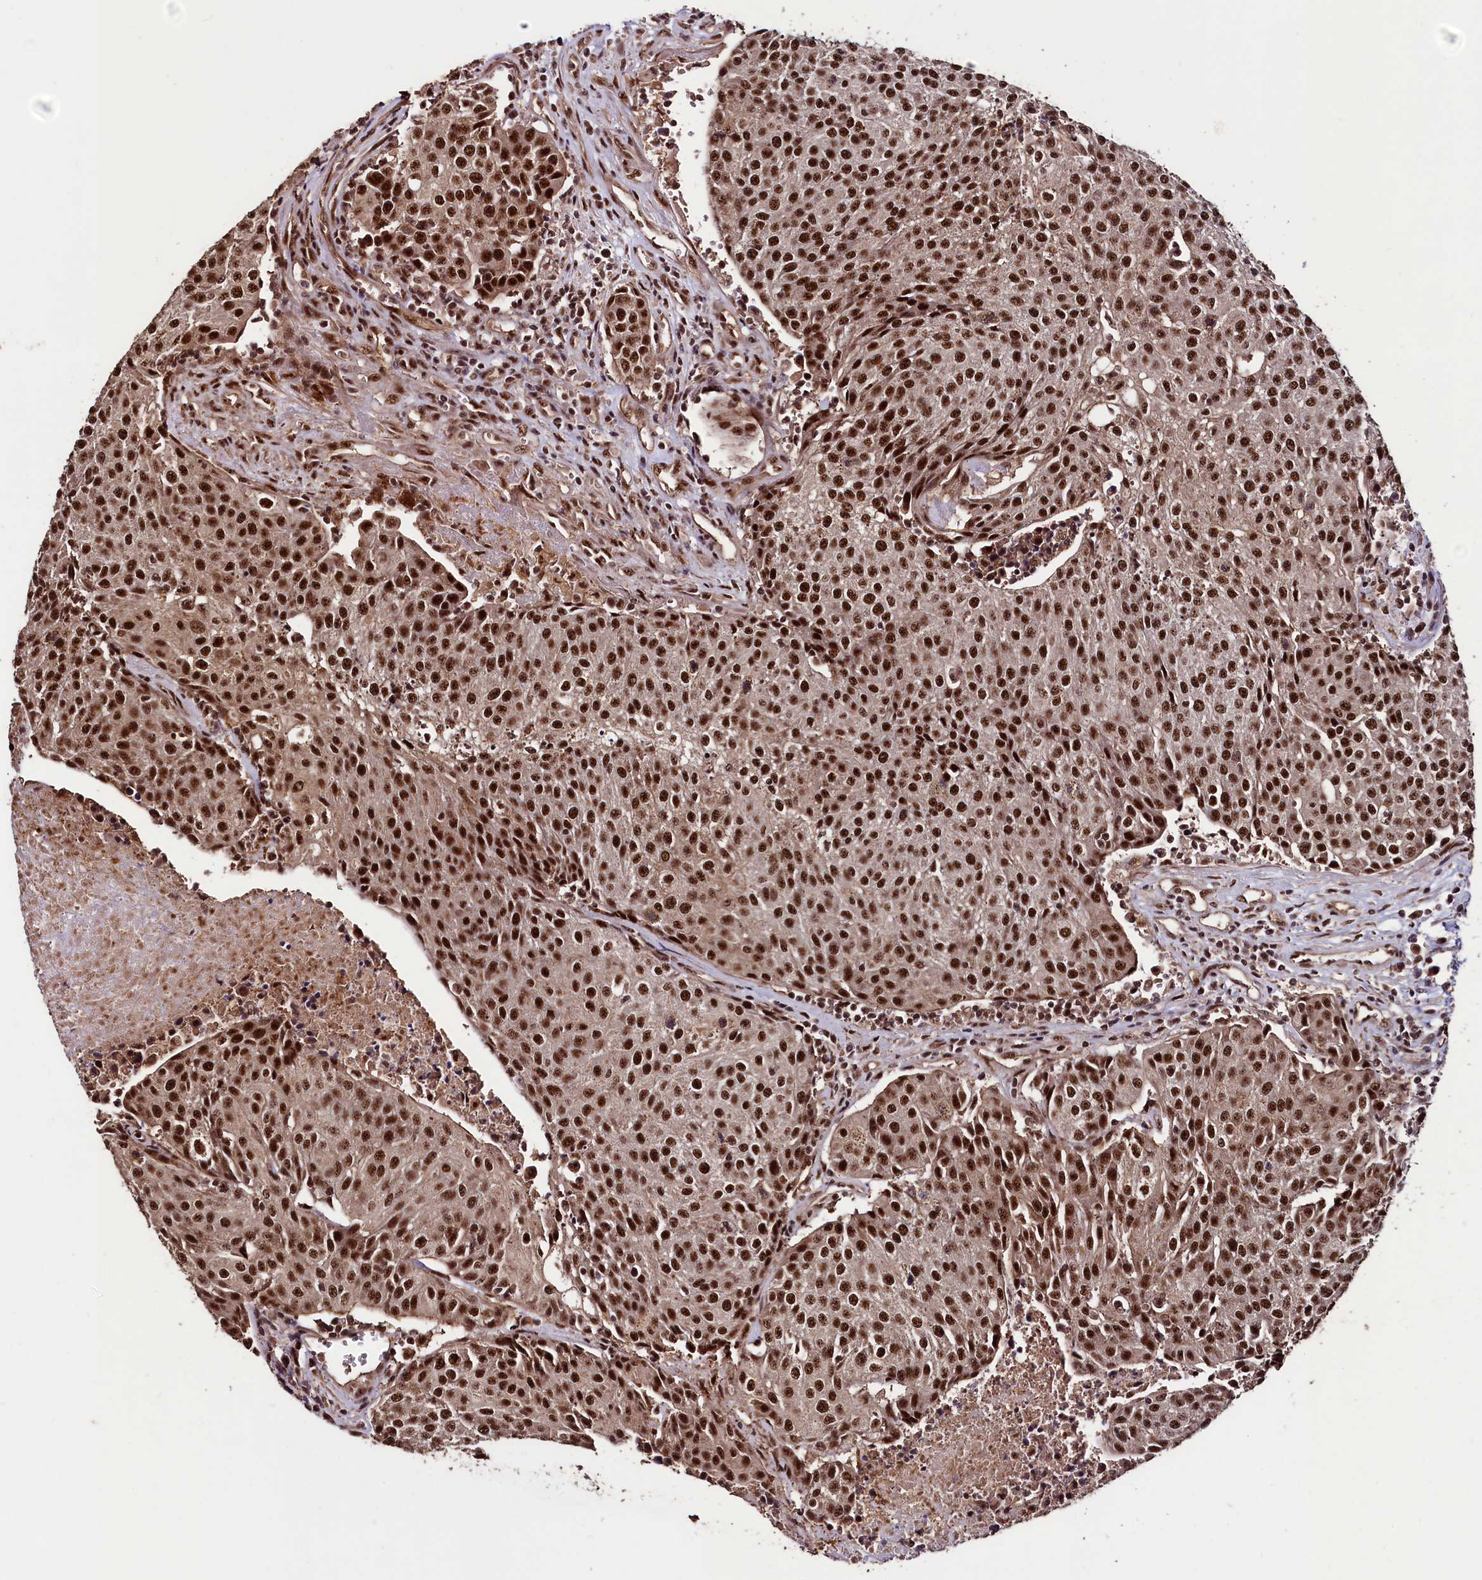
{"staining": {"intensity": "strong", "quantity": ">75%", "location": "nuclear"}, "tissue": "urothelial cancer", "cell_type": "Tumor cells", "image_type": "cancer", "snomed": [{"axis": "morphology", "description": "Urothelial carcinoma, High grade"}, {"axis": "topography", "description": "Urinary bladder"}], "caption": "Strong nuclear protein staining is seen in about >75% of tumor cells in urothelial cancer.", "gene": "SFSWAP", "patient": {"sex": "female", "age": 85}}